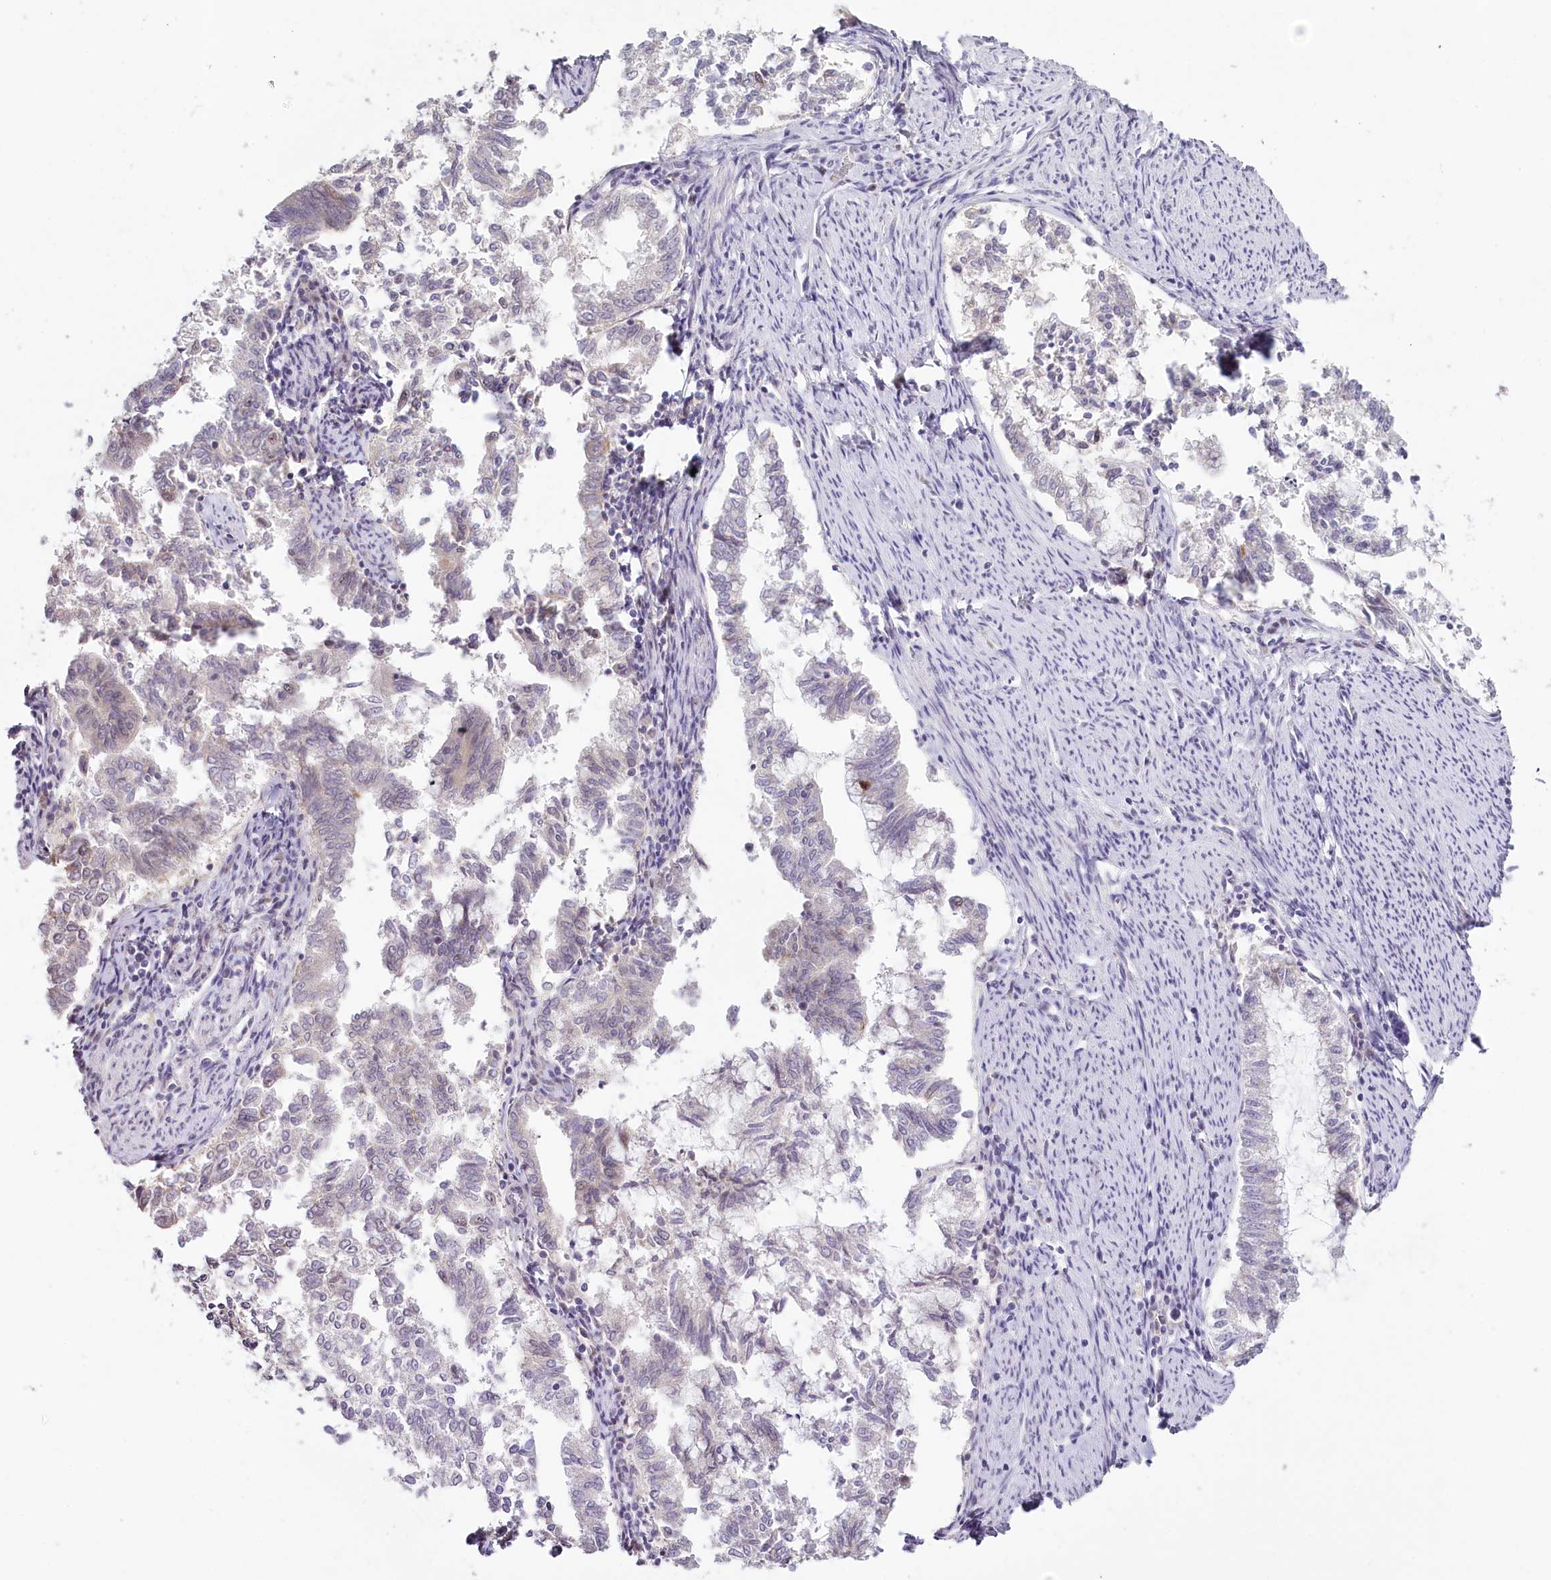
{"staining": {"intensity": "negative", "quantity": "none", "location": "none"}, "tissue": "endometrial cancer", "cell_type": "Tumor cells", "image_type": "cancer", "snomed": [{"axis": "morphology", "description": "Adenocarcinoma, NOS"}, {"axis": "topography", "description": "Endometrium"}], "caption": "Histopathology image shows no protein staining in tumor cells of adenocarcinoma (endometrial) tissue. Brightfield microscopy of IHC stained with DAB (3,3'-diaminobenzidine) (brown) and hematoxylin (blue), captured at high magnification.", "gene": "HPD", "patient": {"sex": "female", "age": 79}}